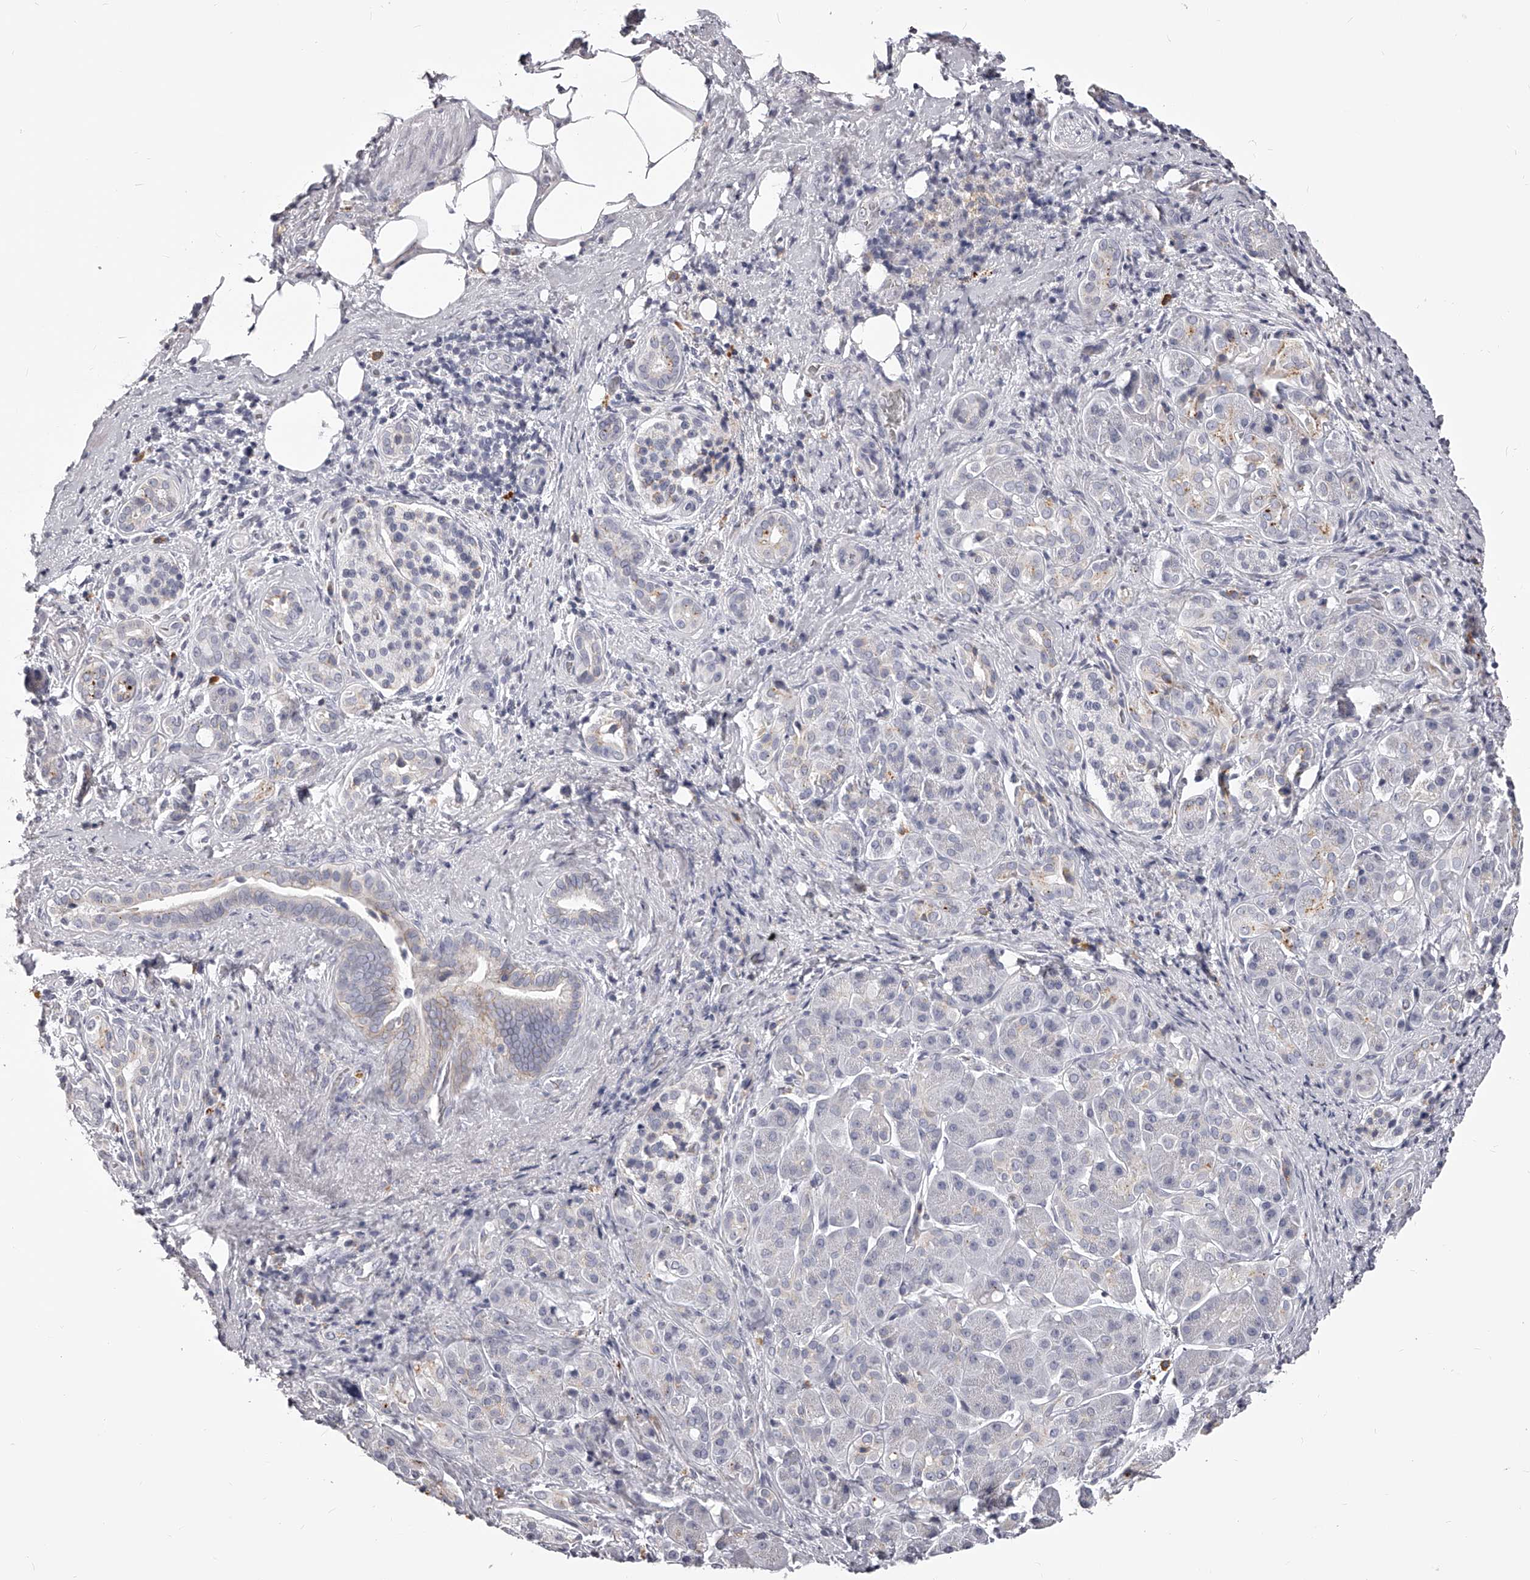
{"staining": {"intensity": "negative", "quantity": "none", "location": "none"}, "tissue": "pancreatic cancer", "cell_type": "Tumor cells", "image_type": "cancer", "snomed": [{"axis": "morphology", "description": "Adenocarcinoma, NOS"}, {"axis": "topography", "description": "Pancreas"}], "caption": "Image shows no significant protein expression in tumor cells of pancreatic cancer. The staining is performed using DAB (3,3'-diaminobenzidine) brown chromogen with nuclei counter-stained in using hematoxylin.", "gene": "DMRT1", "patient": {"sex": "male", "age": 78}}